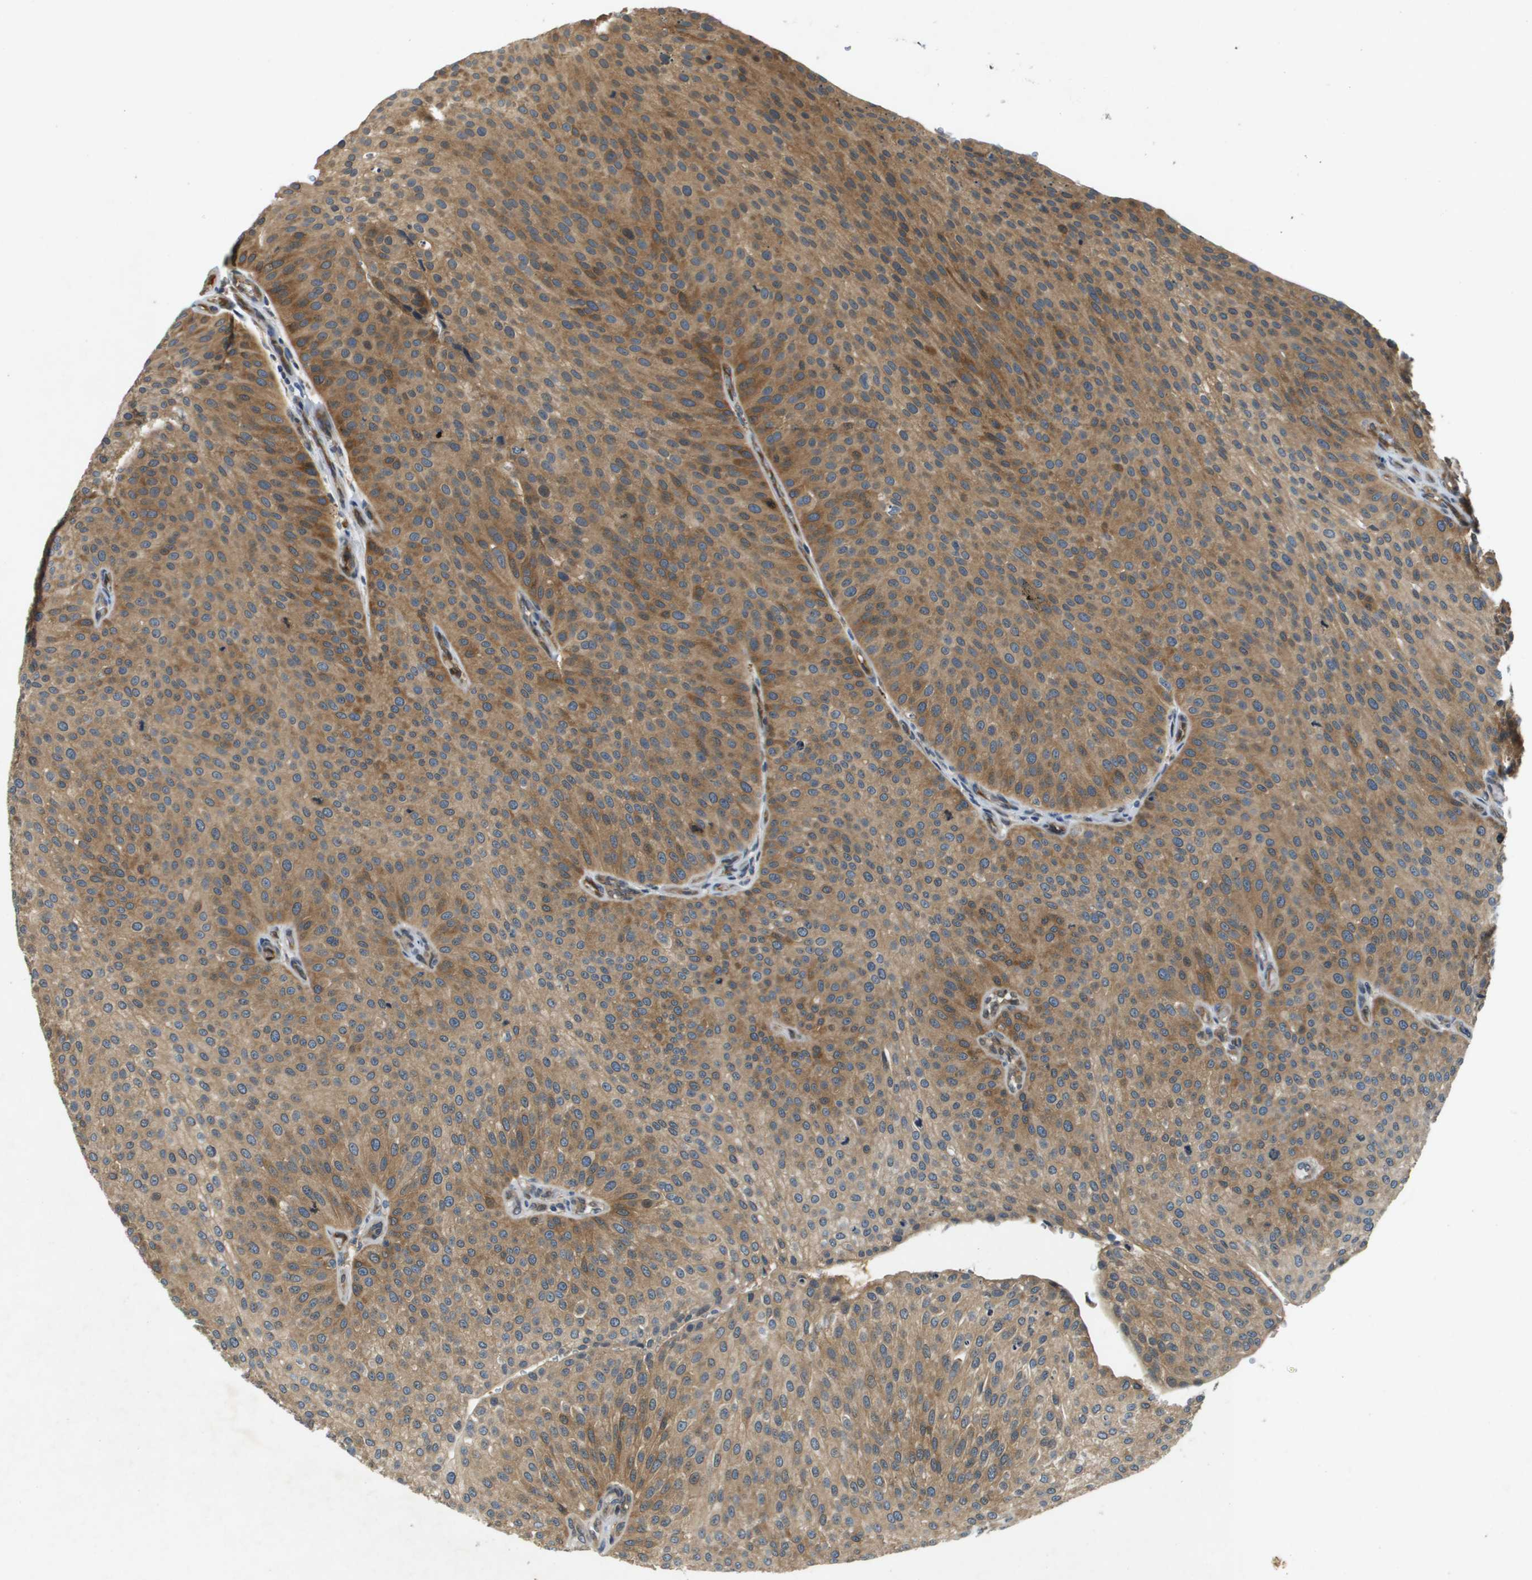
{"staining": {"intensity": "moderate", "quantity": ">75%", "location": "cytoplasmic/membranous"}, "tissue": "urothelial cancer", "cell_type": "Tumor cells", "image_type": "cancer", "snomed": [{"axis": "morphology", "description": "Urothelial carcinoma, Low grade"}, {"axis": "topography", "description": "Smooth muscle"}, {"axis": "topography", "description": "Urinary bladder"}], "caption": "A micrograph of human urothelial cancer stained for a protein demonstrates moderate cytoplasmic/membranous brown staining in tumor cells.", "gene": "PGAP3", "patient": {"sex": "male", "age": 60}}